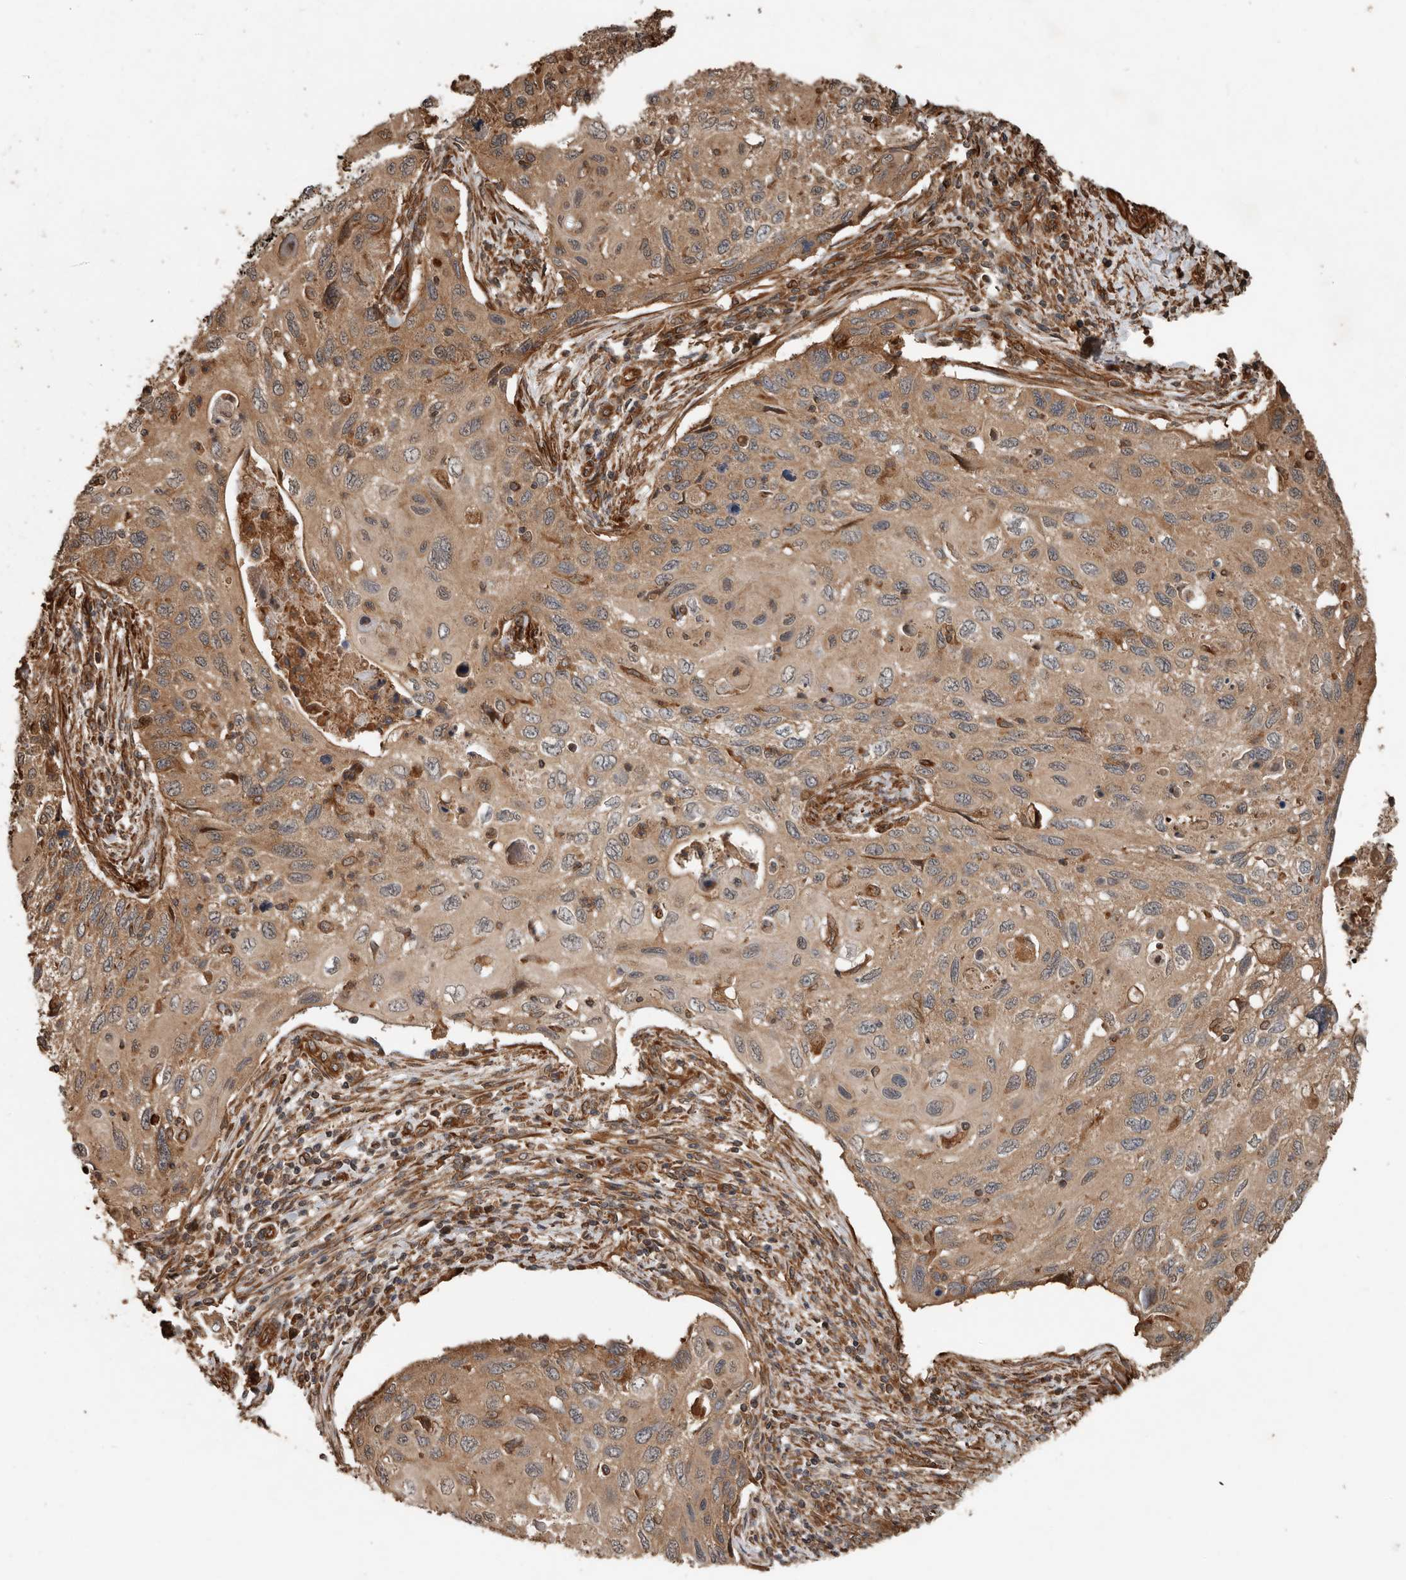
{"staining": {"intensity": "moderate", "quantity": ">75%", "location": "cytoplasmic/membranous"}, "tissue": "cervical cancer", "cell_type": "Tumor cells", "image_type": "cancer", "snomed": [{"axis": "morphology", "description": "Squamous cell carcinoma, NOS"}, {"axis": "topography", "description": "Cervix"}], "caption": "Cervical squamous cell carcinoma was stained to show a protein in brown. There is medium levels of moderate cytoplasmic/membranous positivity in about >75% of tumor cells. (Stains: DAB in brown, nuclei in blue, Microscopy: brightfield microscopy at high magnification).", "gene": "YOD1", "patient": {"sex": "female", "age": 70}}